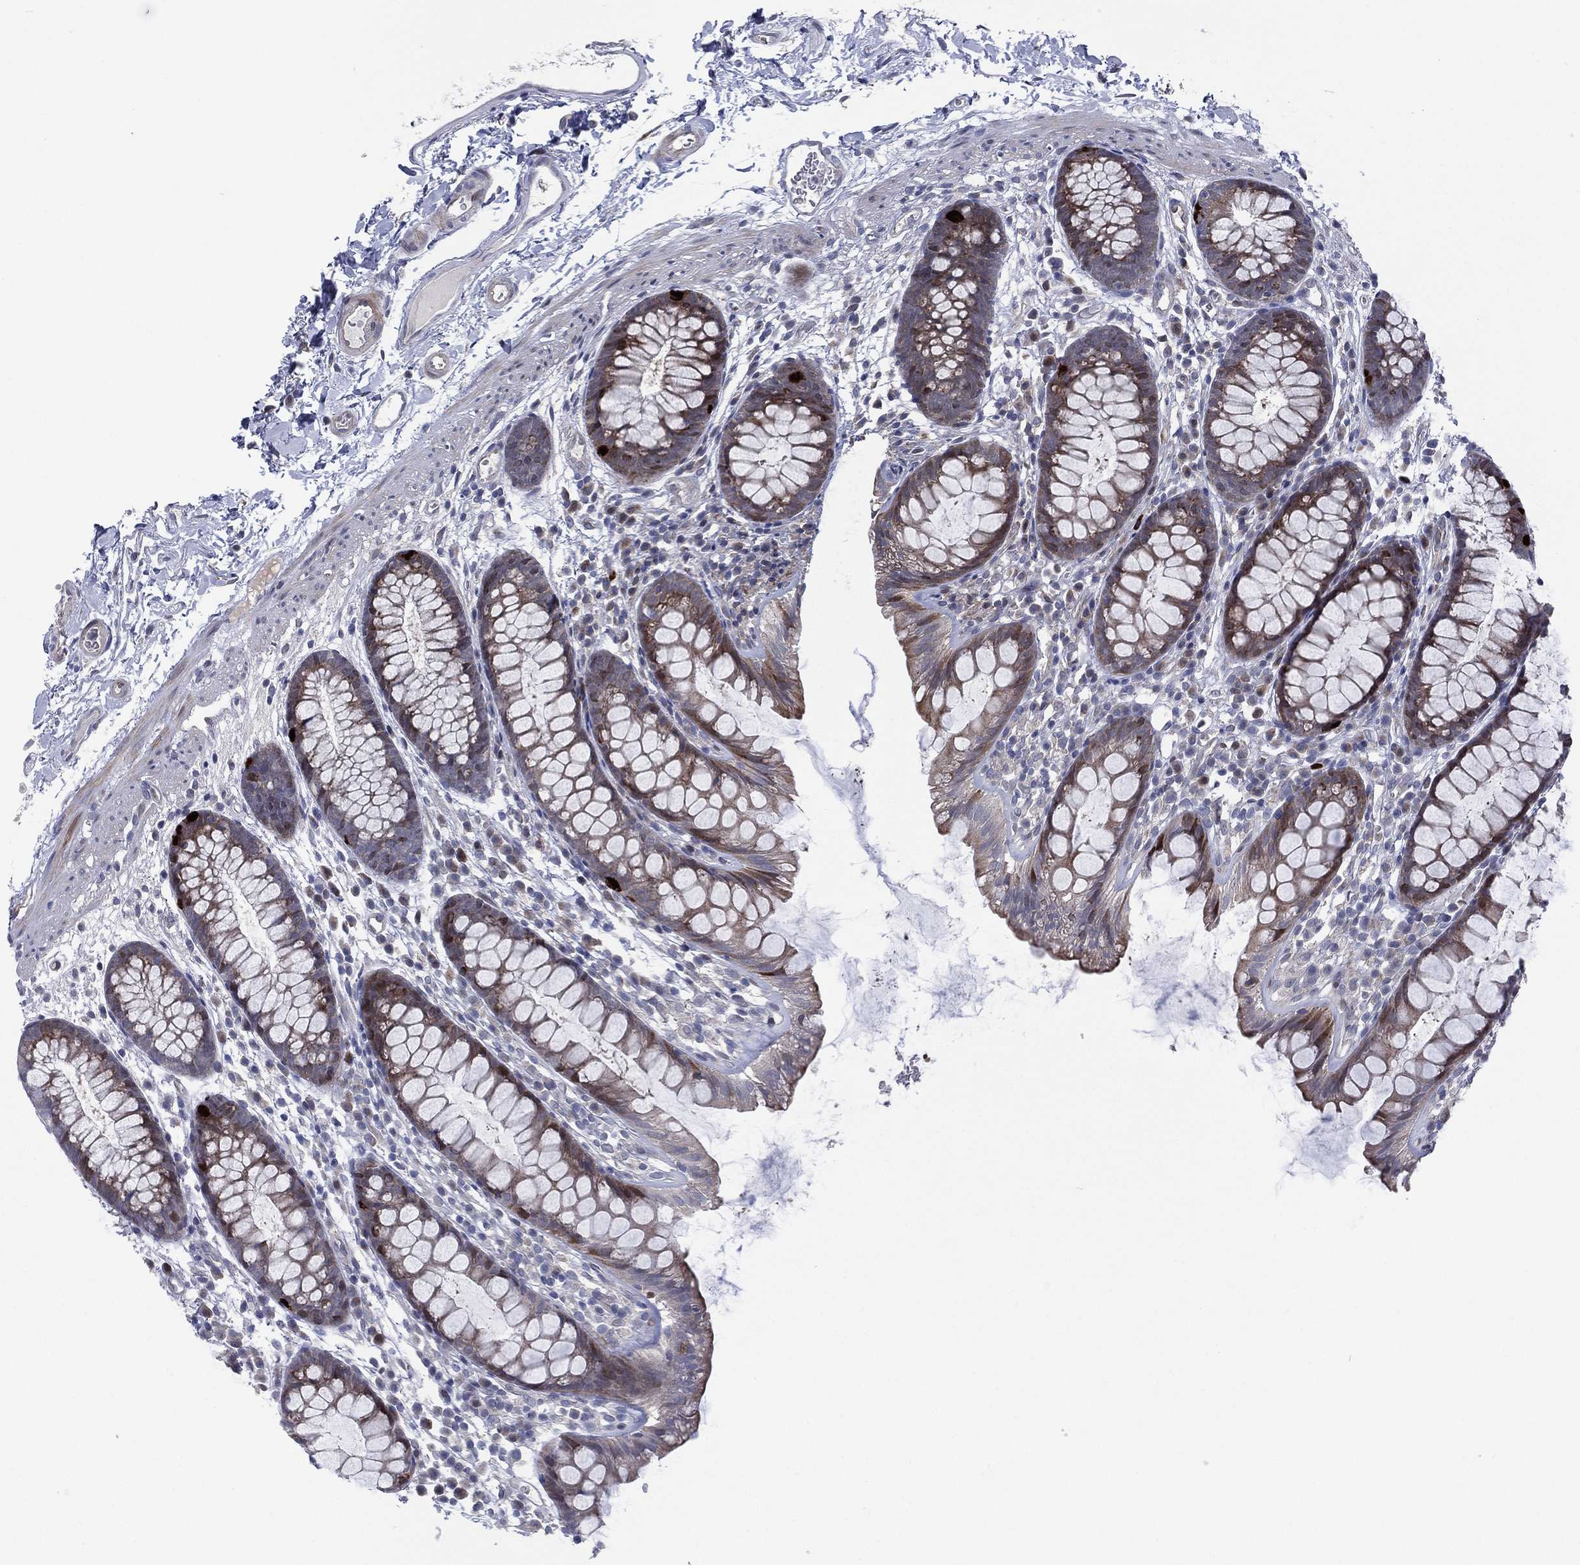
{"staining": {"intensity": "negative", "quantity": "none", "location": "none"}, "tissue": "colon", "cell_type": "Endothelial cells", "image_type": "normal", "snomed": [{"axis": "morphology", "description": "Normal tissue, NOS"}, {"axis": "topography", "description": "Colon"}], "caption": "A high-resolution image shows immunohistochemistry (IHC) staining of unremarkable colon, which displays no significant positivity in endothelial cells. (Immunohistochemistry (ihc), brightfield microscopy, high magnification).", "gene": "UTP14A", "patient": {"sex": "male", "age": 76}}